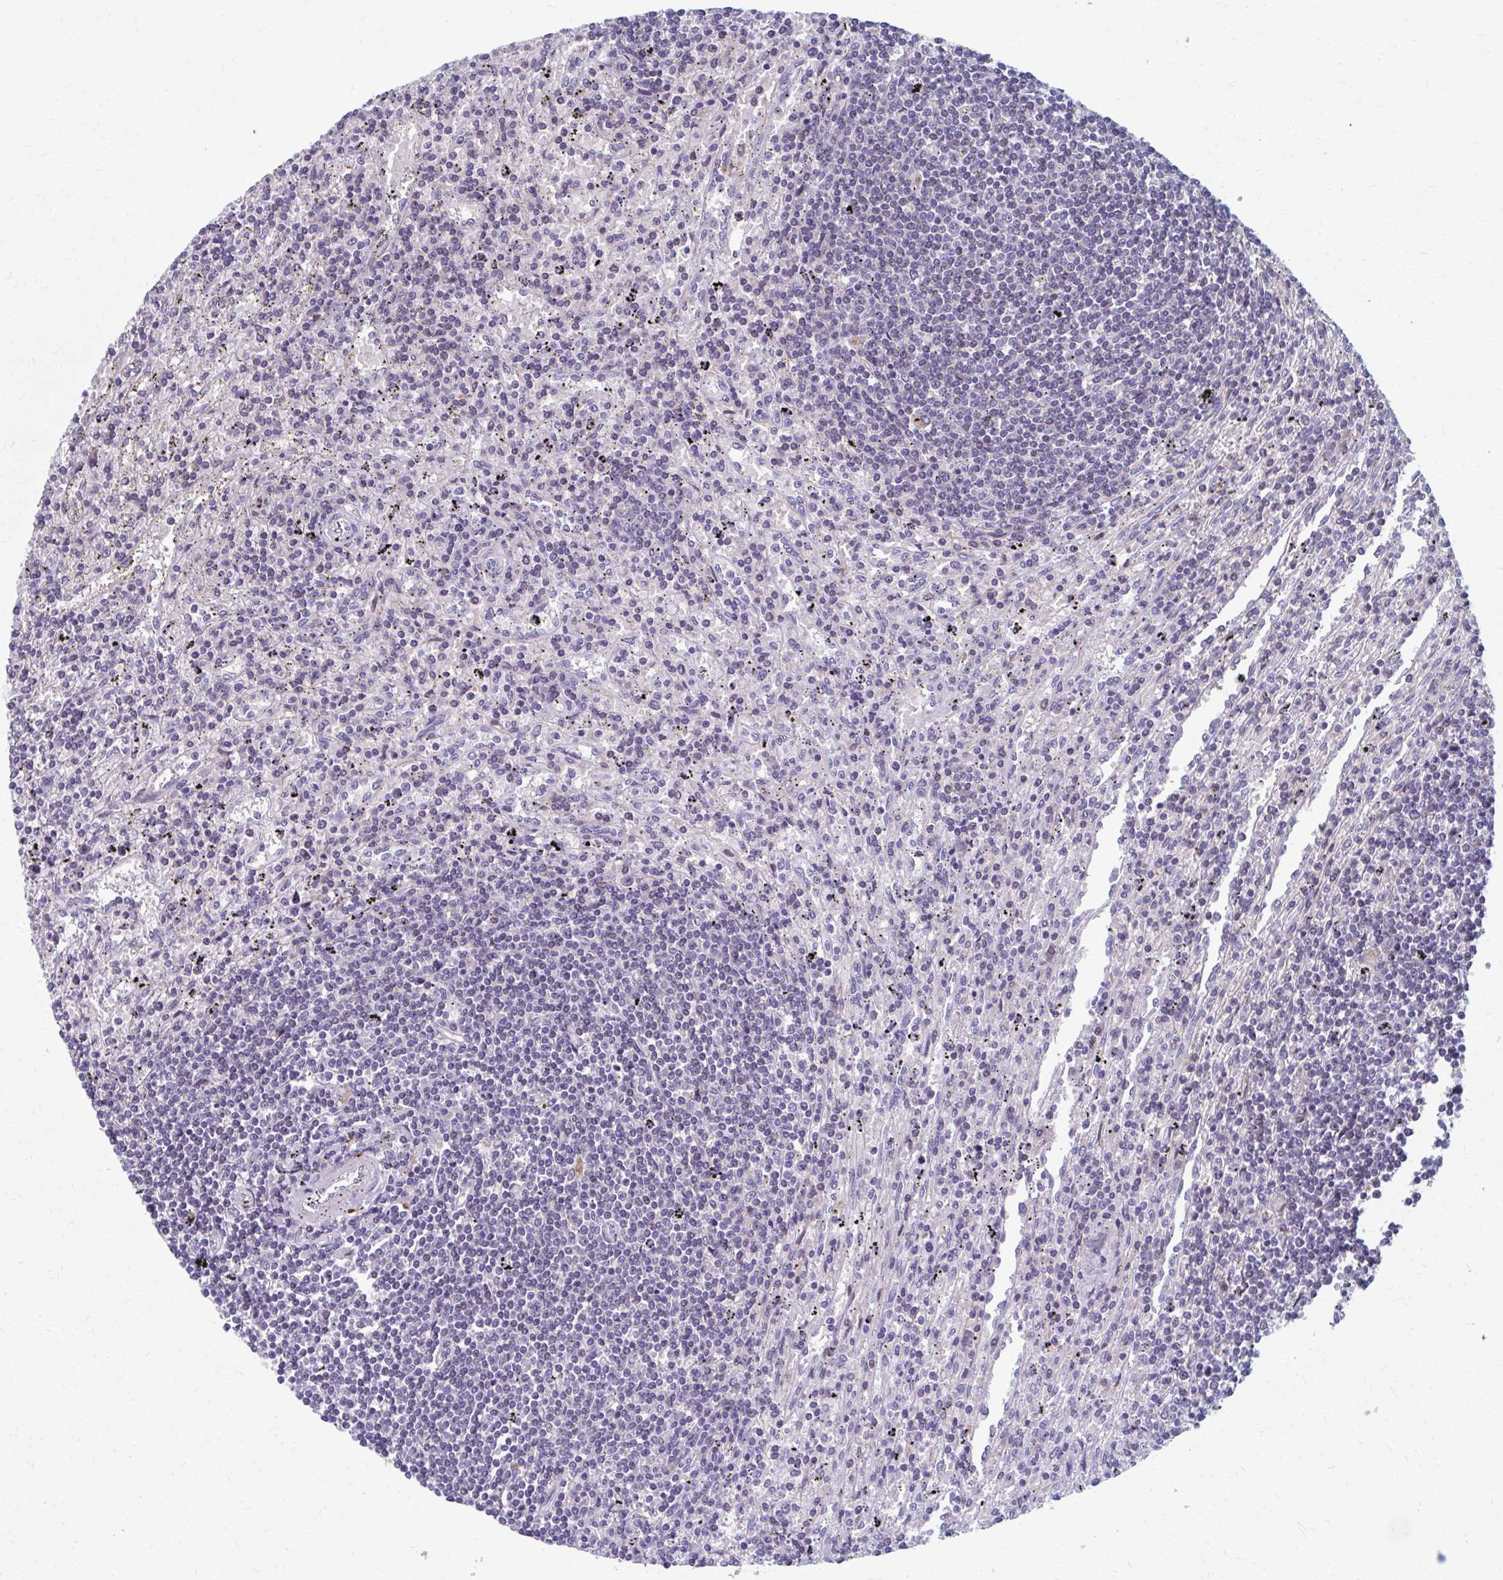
{"staining": {"intensity": "negative", "quantity": "none", "location": "none"}, "tissue": "lymphoma", "cell_type": "Tumor cells", "image_type": "cancer", "snomed": [{"axis": "morphology", "description": "Malignant lymphoma, non-Hodgkin's type, Low grade"}, {"axis": "topography", "description": "Spleen"}], "caption": "Immunohistochemical staining of human malignant lymphoma, non-Hodgkin's type (low-grade) shows no significant expression in tumor cells.", "gene": "ABHD16B", "patient": {"sex": "male", "age": 76}}